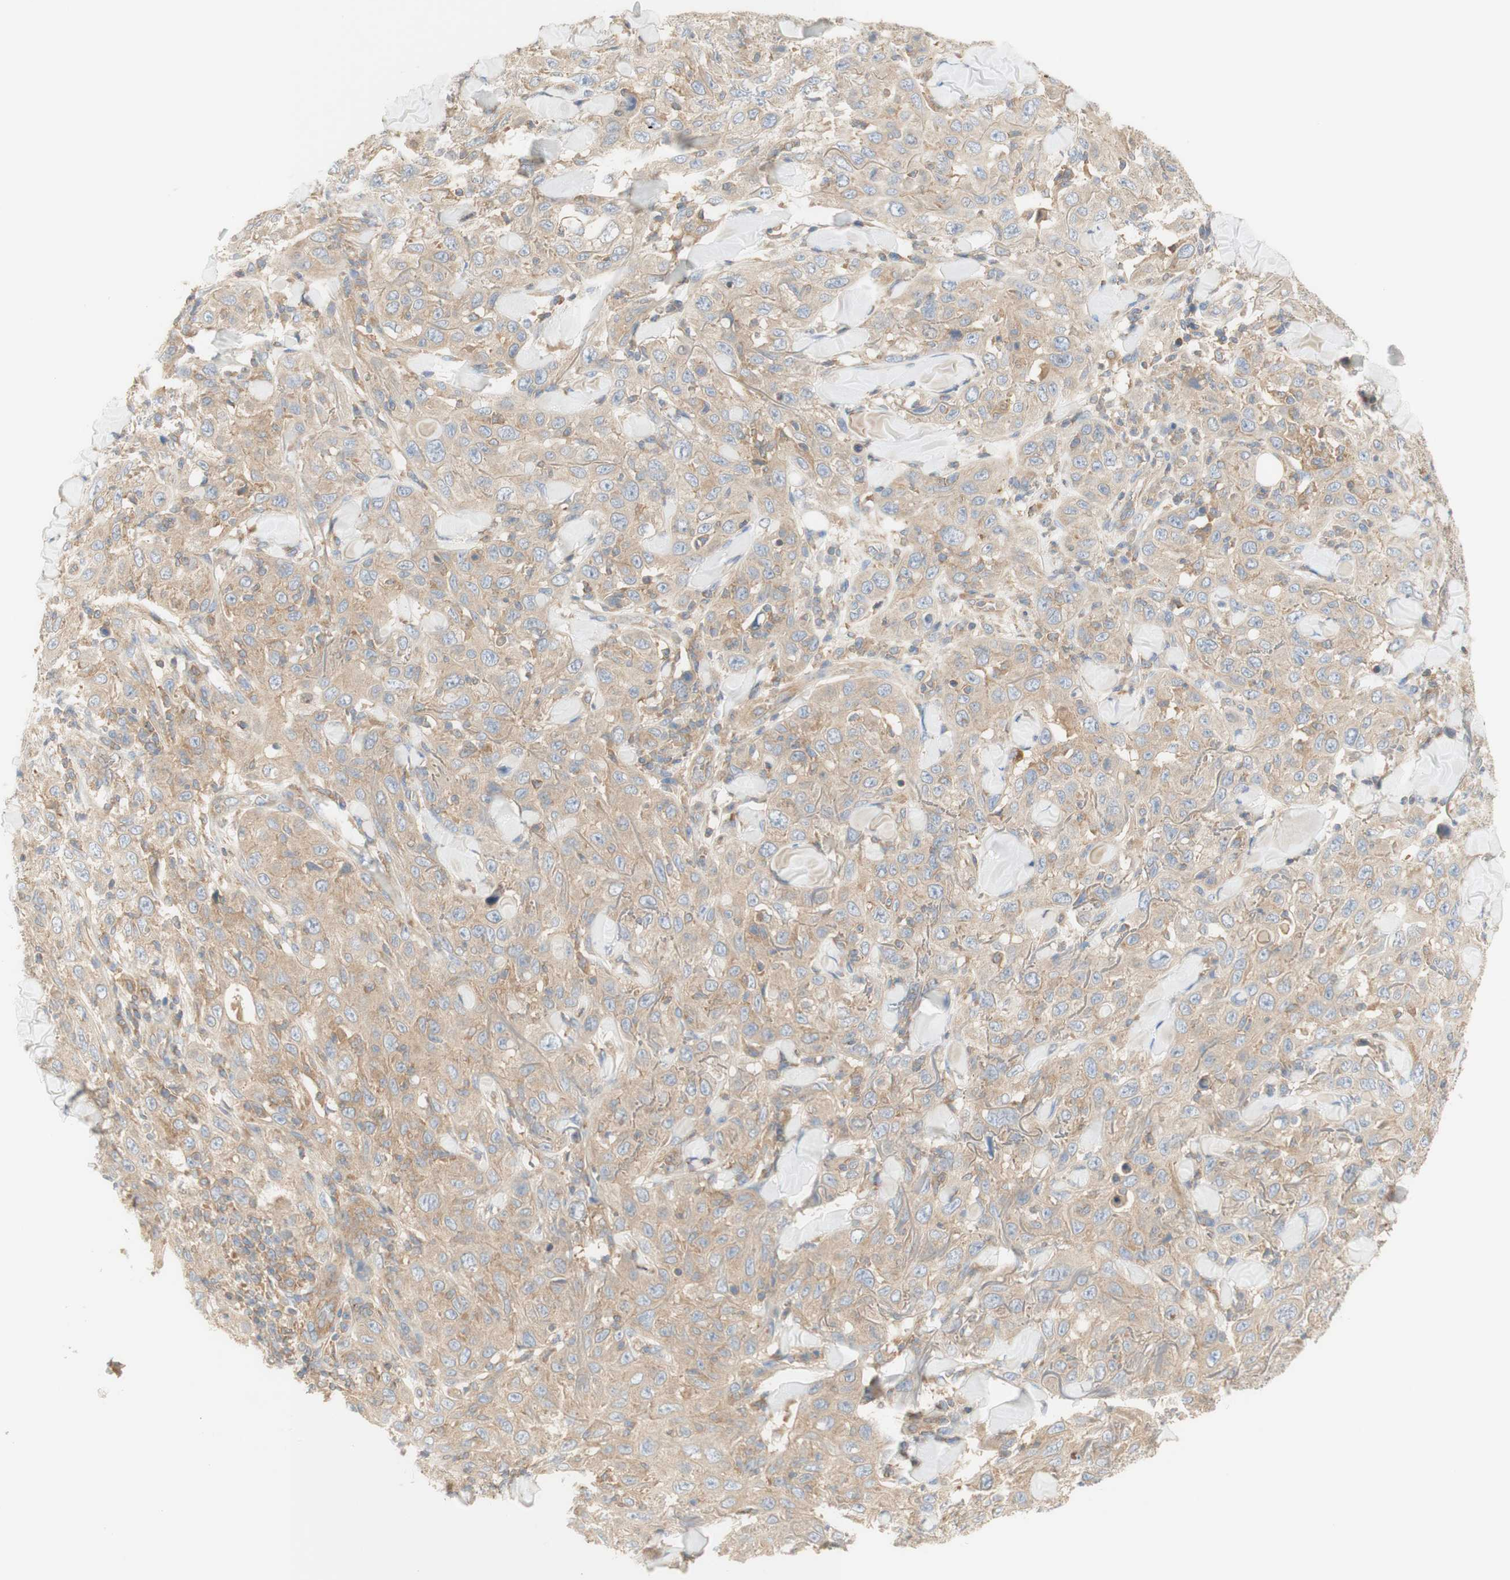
{"staining": {"intensity": "moderate", "quantity": ">75%", "location": "cytoplasmic/membranous"}, "tissue": "skin cancer", "cell_type": "Tumor cells", "image_type": "cancer", "snomed": [{"axis": "morphology", "description": "Squamous cell carcinoma, NOS"}, {"axis": "topography", "description": "Skin"}], "caption": "Skin cancer (squamous cell carcinoma) stained for a protein (brown) displays moderate cytoplasmic/membranous positive staining in approximately >75% of tumor cells.", "gene": "IKBKG", "patient": {"sex": "female", "age": 88}}